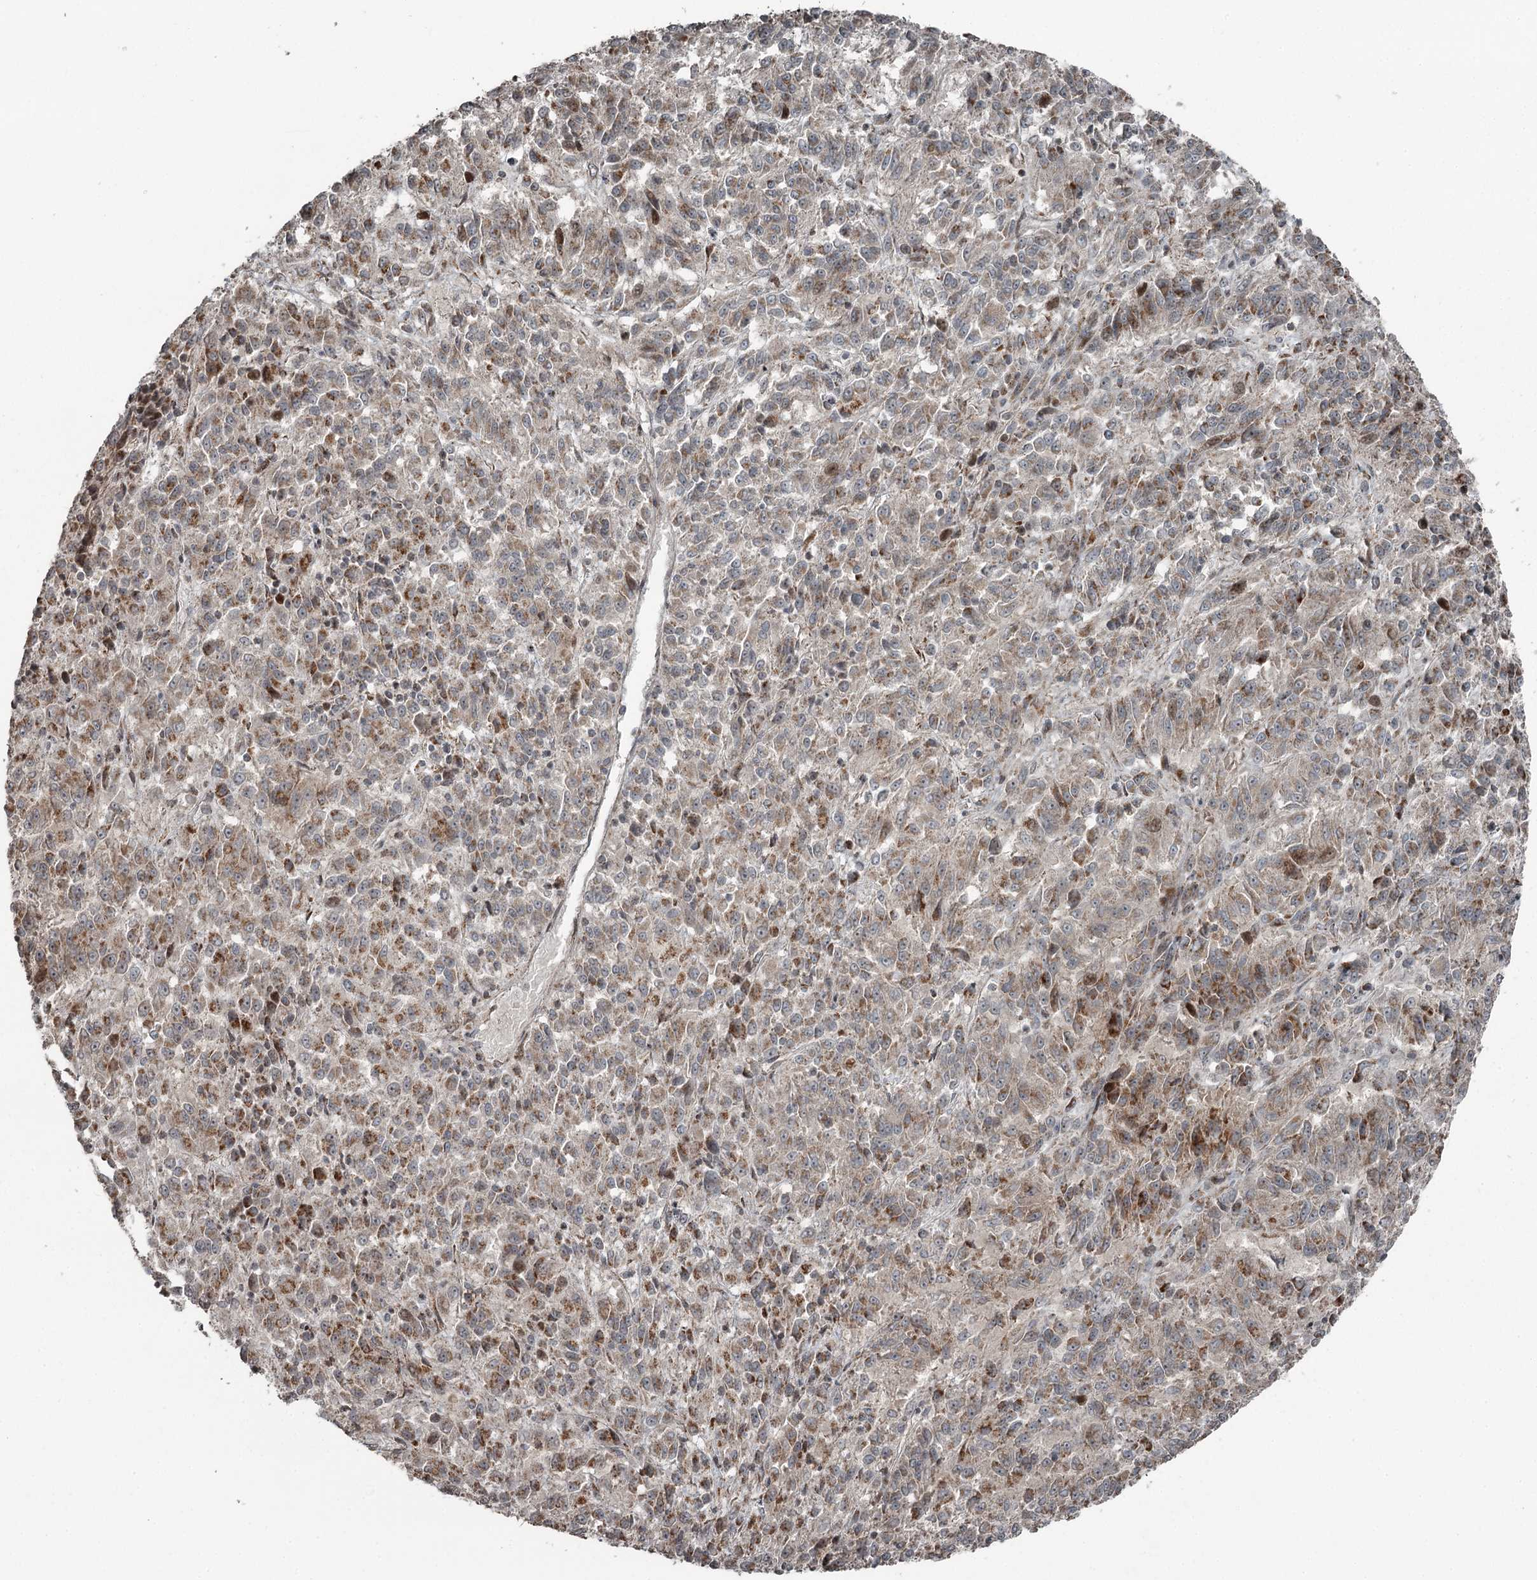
{"staining": {"intensity": "moderate", "quantity": "25%-75%", "location": "cytoplasmic/membranous,nuclear"}, "tissue": "melanoma", "cell_type": "Tumor cells", "image_type": "cancer", "snomed": [{"axis": "morphology", "description": "Malignant melanoma, Metastatic site"}, {"axis": "topography", "description": "Lung"}], "caption": "Malignant melanoma (metastatic site) stained for a protein shows moderate cytoplasmic/membranous and nuclear positivity in tumor cells.", "gene": "RASSF8", "patient": {"sex": "male", "age": 64}}